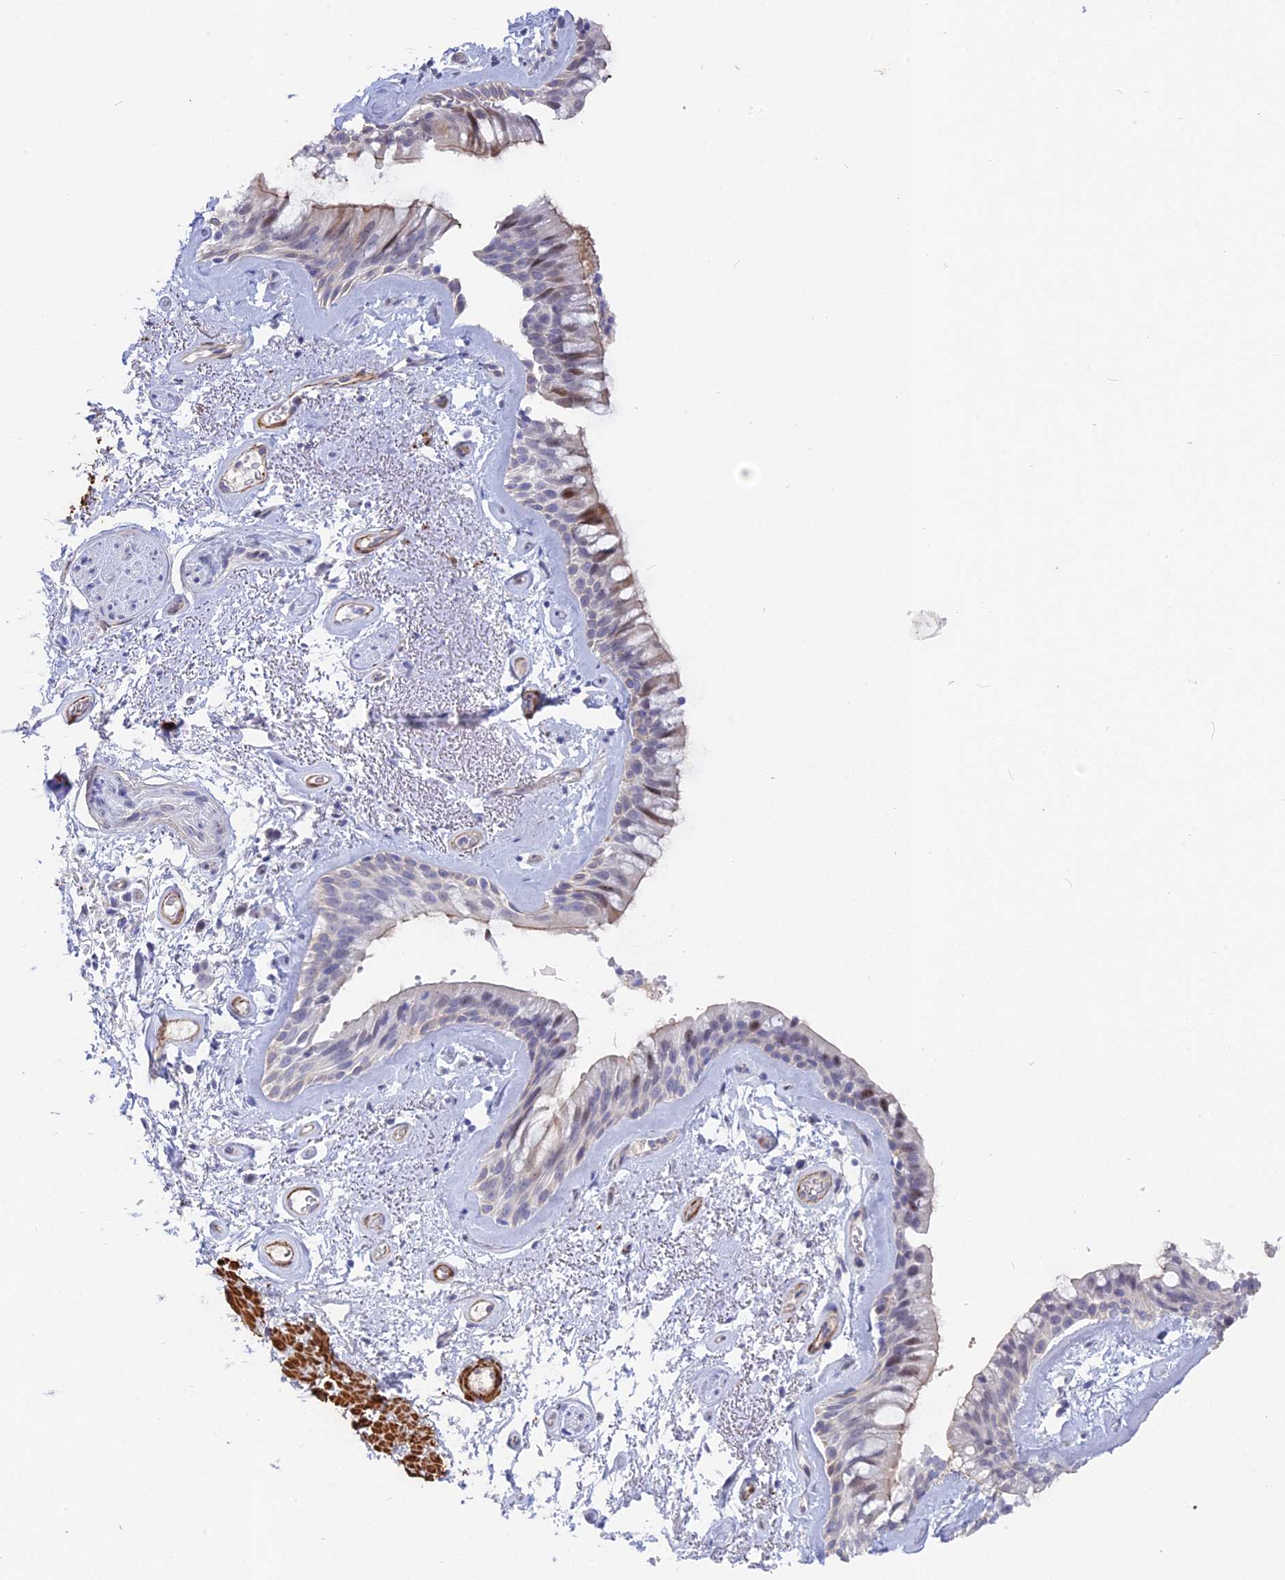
{"staining": {"intensity": "moderate", "quantity": "<25%", "location": "cytoplasmic/membranous"}, "tissue": "bronchus", "cell_type": "Respiratory epithelial cells", "image_type": "normal", "snomed": [{"axis": "morphology", "description": "Normal tissue, NOS"}, {"axis": "topography", "description": "Cartilage tissue"}, {"axis": "topography", "description": "Bronchus"}], "caption": "Normal bronchus demonstrates moderate cytoplasmic/membranous staining in approximately <25% of respiratory epithelial cells.", "gene": "CCDC154", "patient": {"sex": "female", "age": 66}}